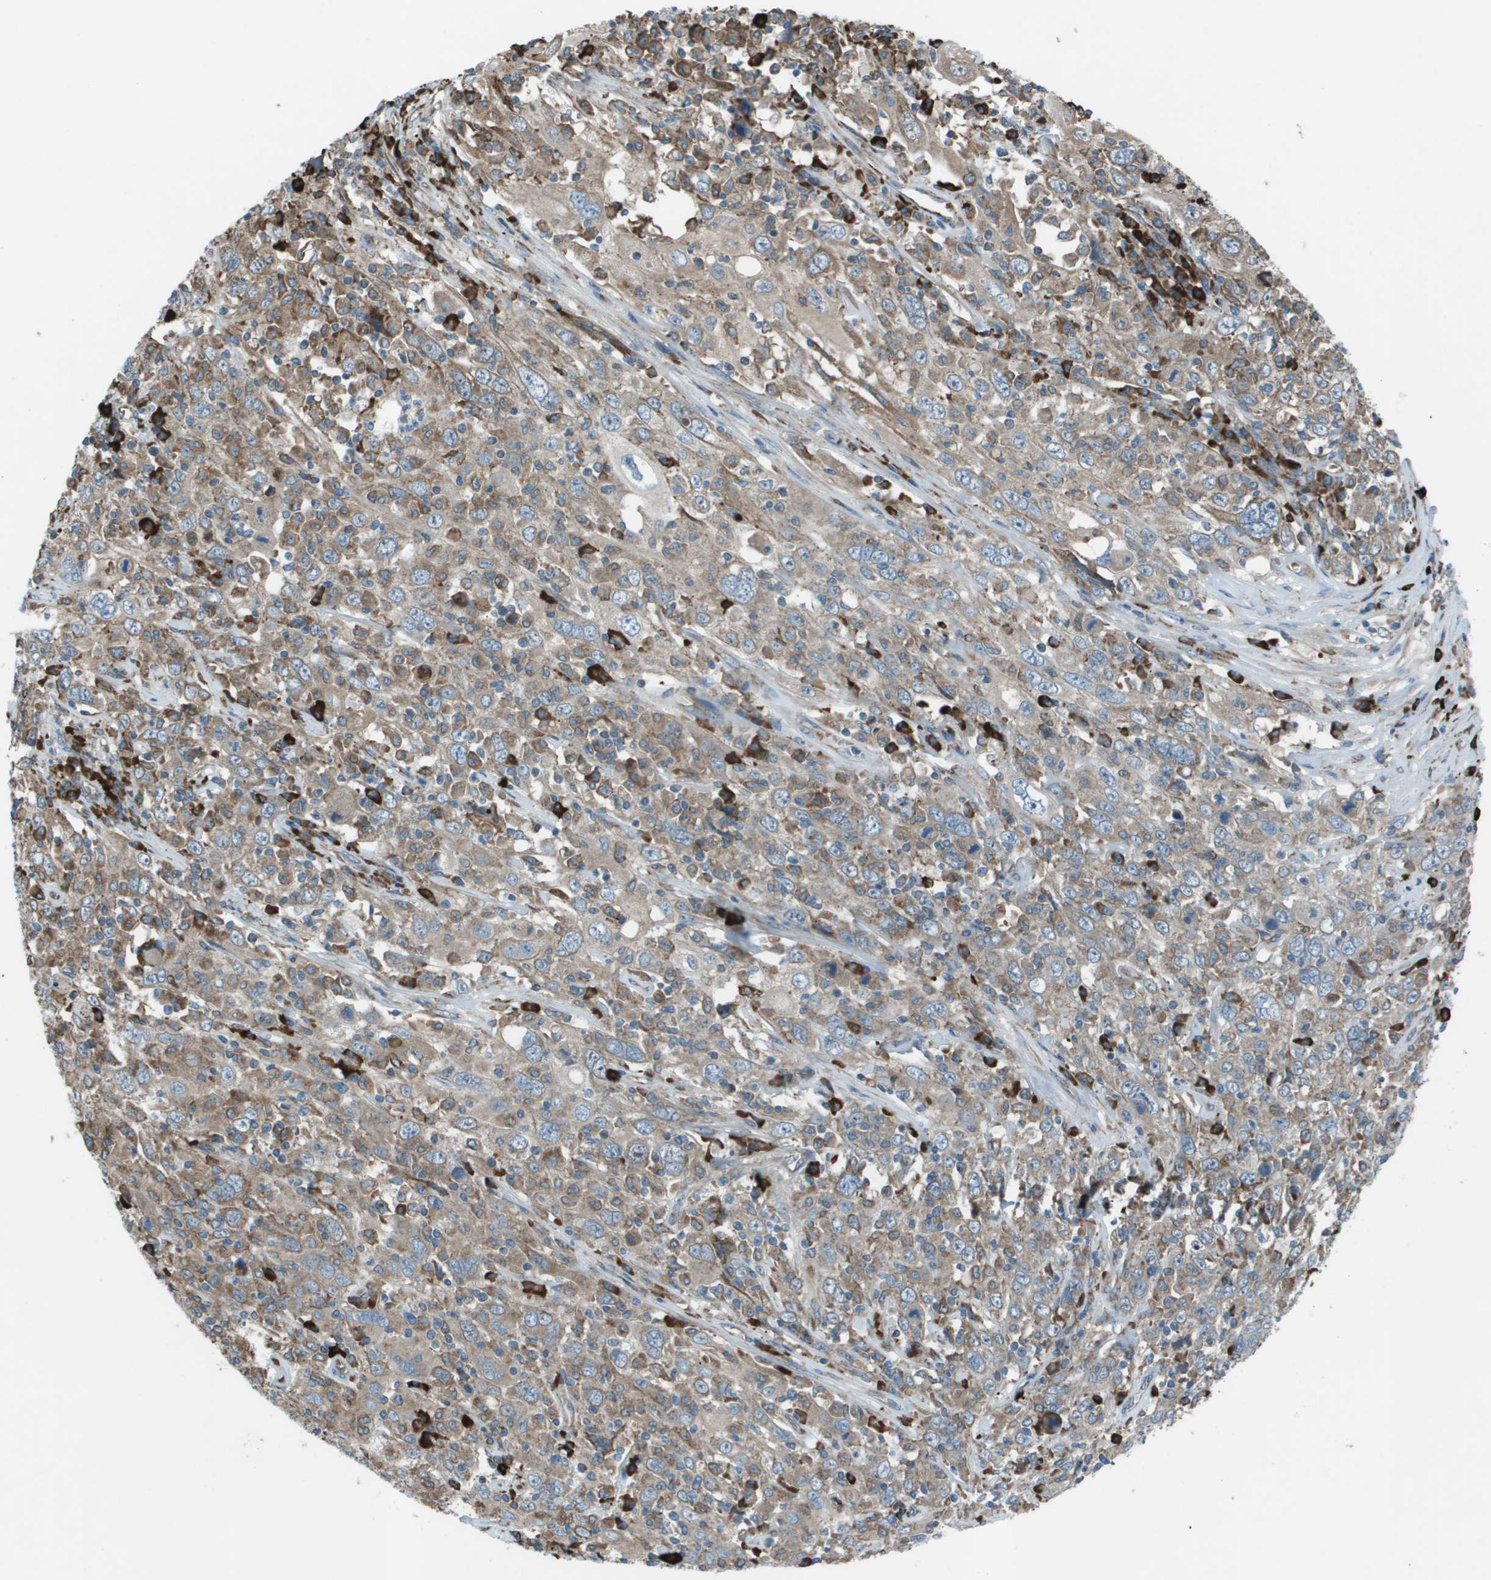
{"staining": {"intensity": "moderate", "quantity": "25%-75%", "location": "cytoplasmic/membranous"}, "tissue": "cervical cancer", "cell_type": "Tumor cells", "image_type": "cancer", "snomed": [{"axis": "morphology", "description": "Squamous cell carcinoma, NOS"}, {"axis": "topography", "description": "Cervix"}], "caption": "Tumor cells display medium levels of moderate cytoplasmic/membranous staining in about 25%-75% of cells in cervical cancer.", "gene": "UTS2", "patient": {"sex": "female", "age": 46}}